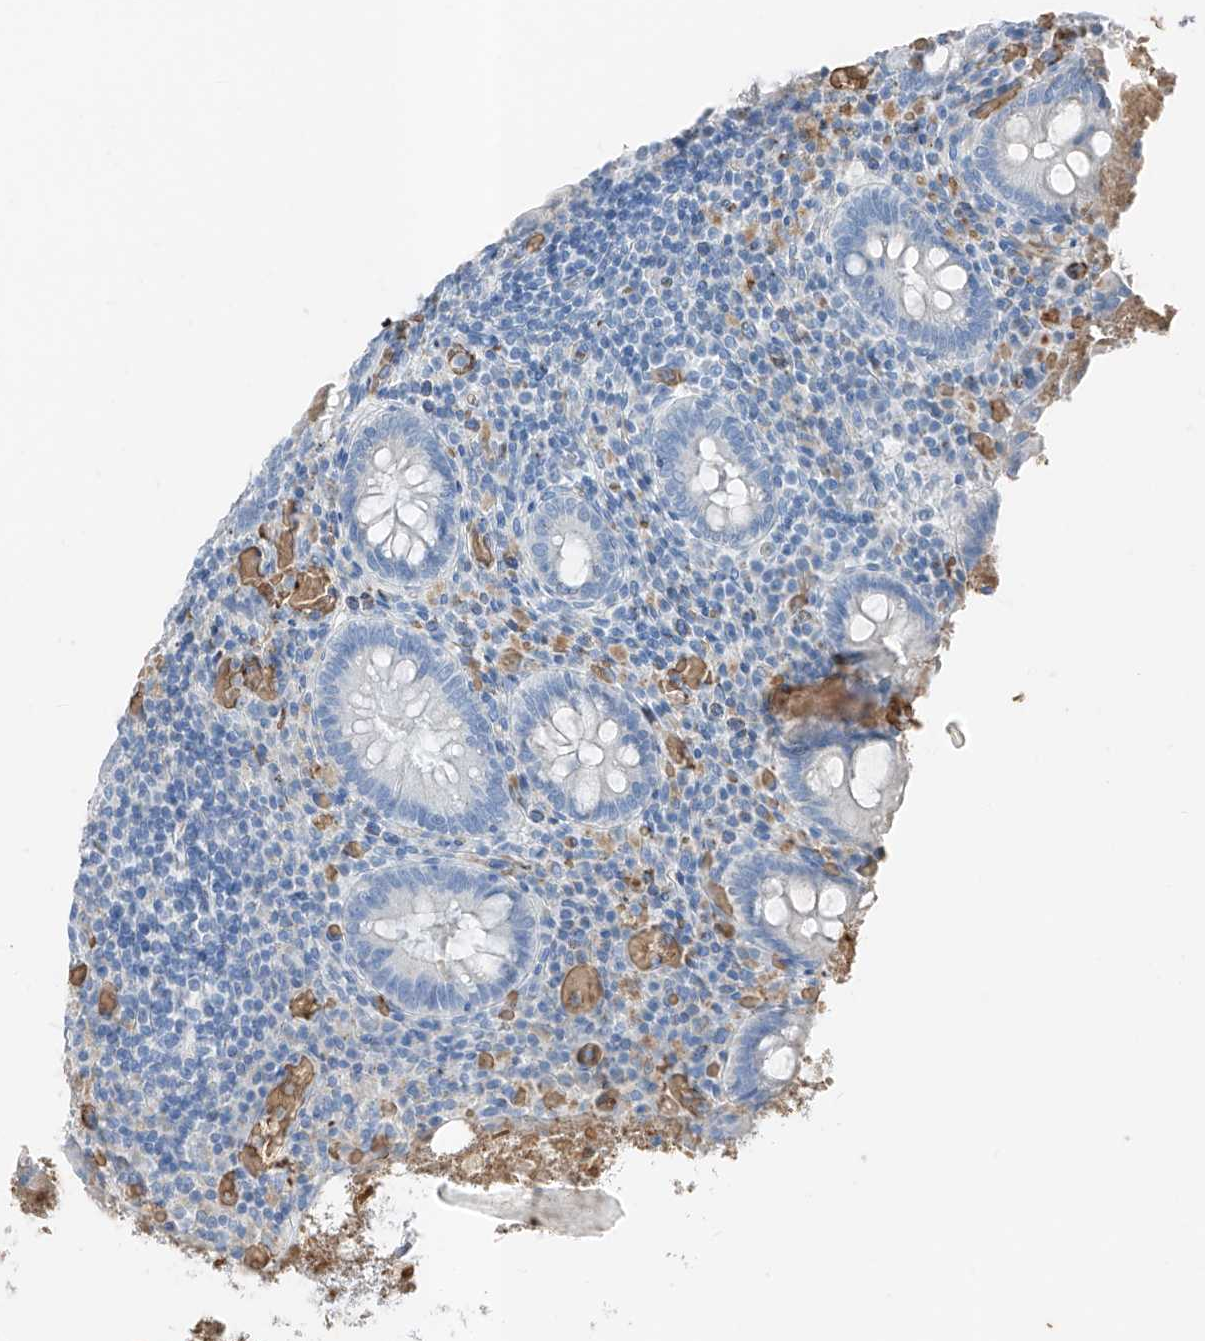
{"staining": {"intensity": "negative", "quantity": "none", "location": "none"}, "tissue": "appendix", "cell_type": "Glandular cells", "image_type": "normal", "snomed": [{"axis": "morphology", "description": "Normal tissue, NOS"}, {"axis": "topography", "description": "Appendix"}], "caption": "There is no significant staining in glandular cells of appendix.", "gene": "PRSS23", "patient": {"sex": "female", "age": 17}}